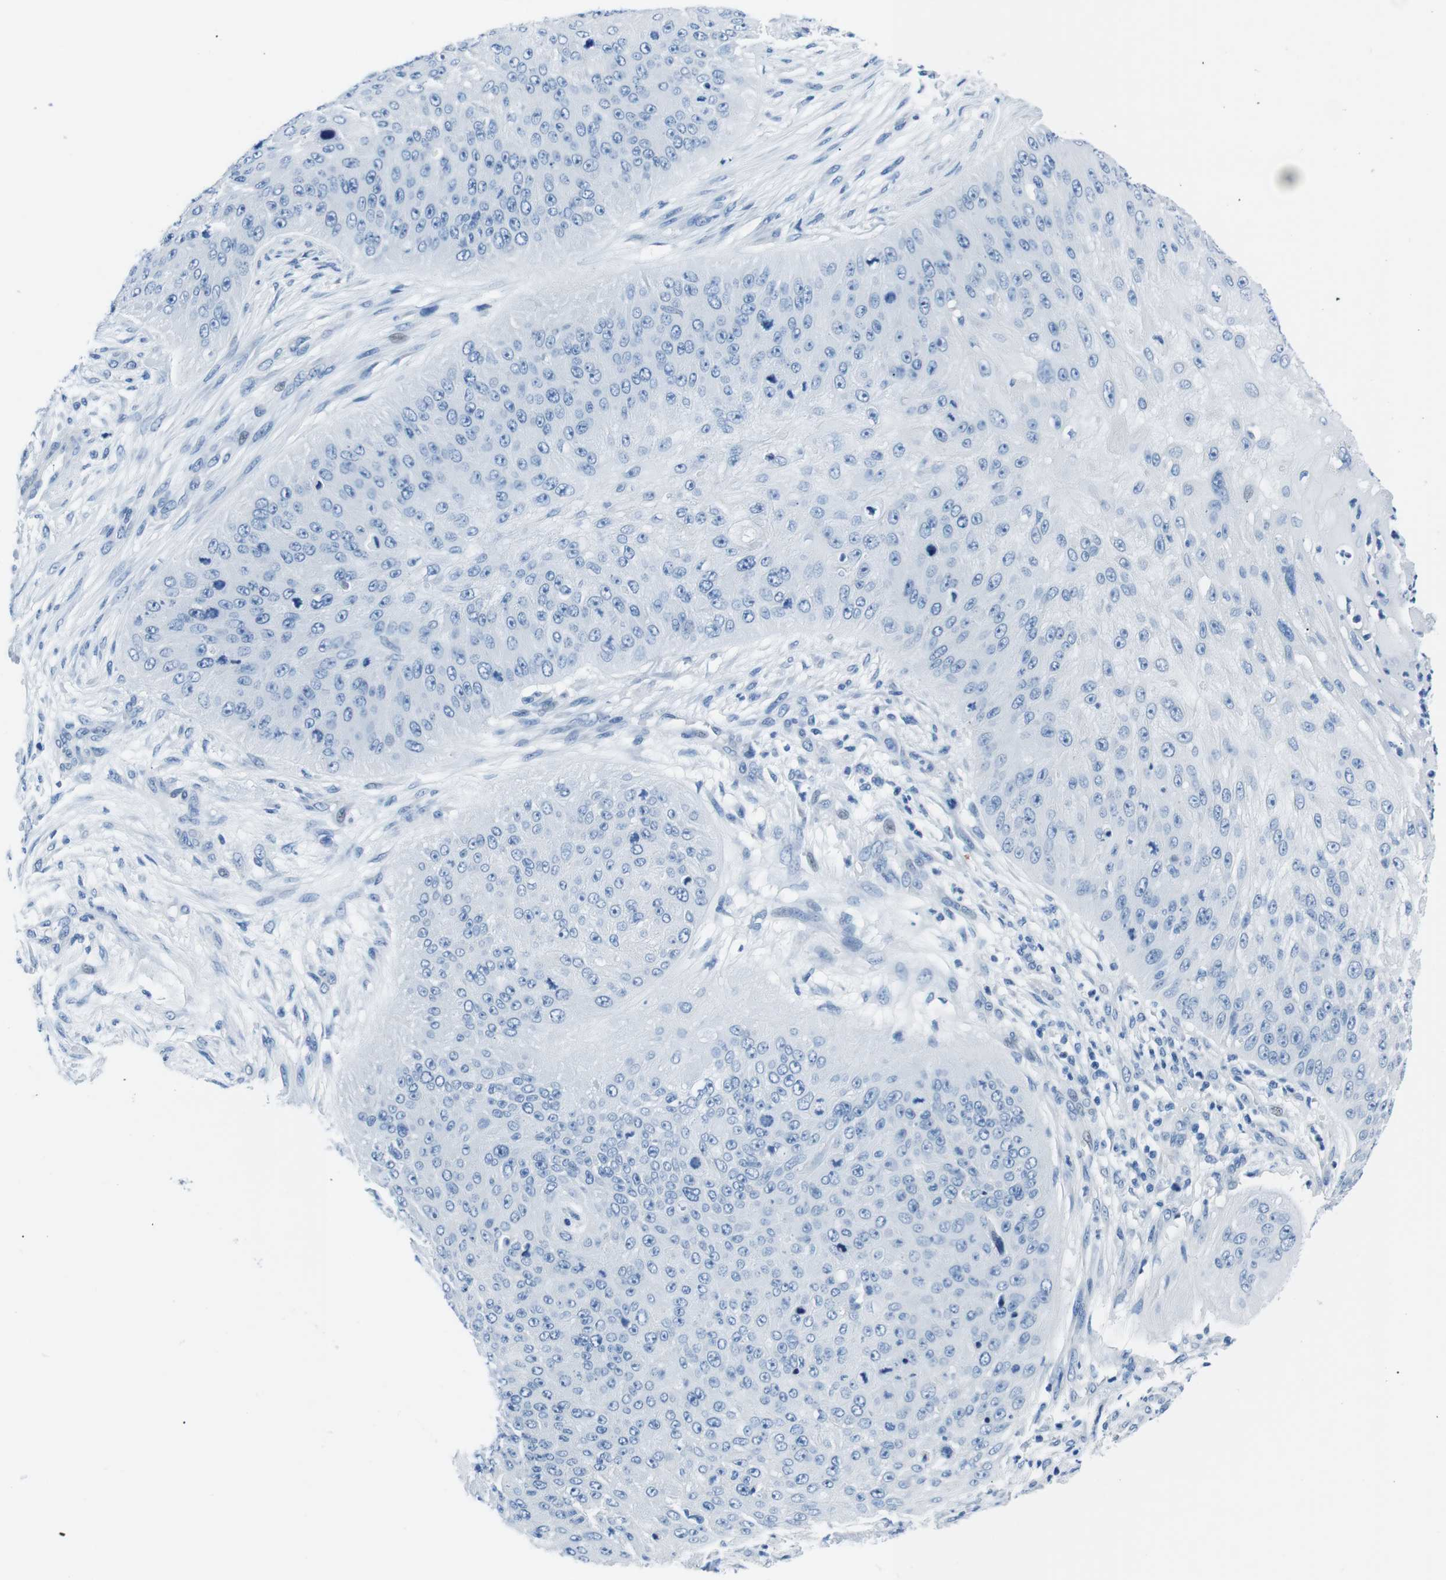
{"staining": {"intensity": "negative", "quantity": "none", "location": "none"}, "tissue": "skin cancer", "cell_type": "Tumor cells", "image_type": "cancer", "snomed": [{"axis": "morphology", "description": "Squamous cell carcinoma, NOS"}, {"axis": "topography", "description": "Skin"}], "caption": "This is an immunohistochemistry (IHC) histopathology image of skin cancer. There is no positivity in tumor cells.", "gene": "MUC2", "patient": {"sex": "female", "age": 80}}